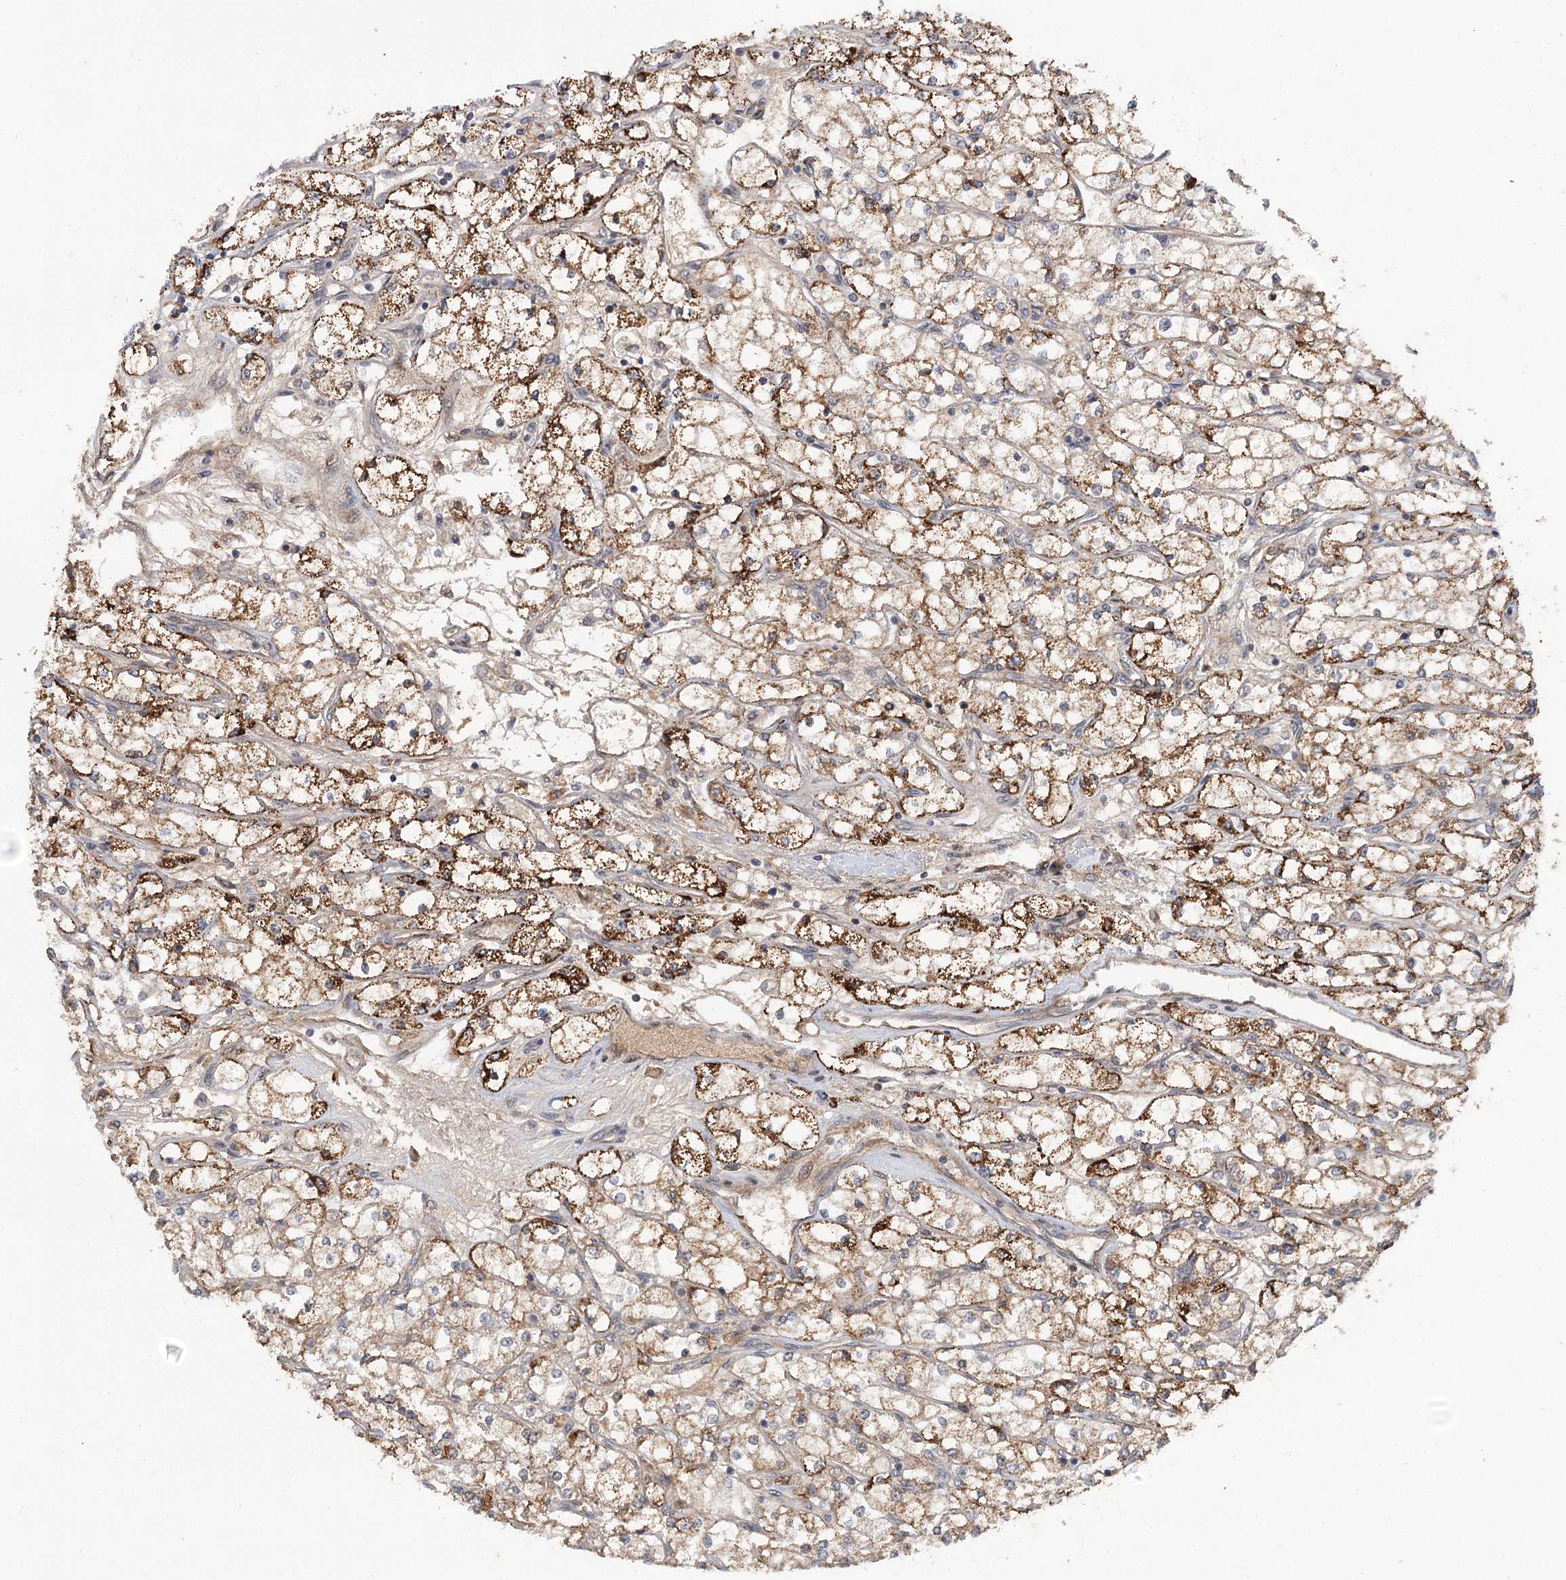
{"staining": {"intensity": "moderate", "quantity": ">75%", "location": "cytoplasmic/membranous"}, "tissue": "renal cancer", "cell_type": "Tumor cells", "image_type": "cancer", "snomed": [{"axis": "morphology", "description": "Adenocarcinoma, NOS"}, {"axis": "topography", "description": "Kidney"}], "caption": "Renal cancer (adenocarcinoma) stained with a brown dye reveals moderate cytoplasmic/membranous positive staining in approximately >75% of tumor cells.", "gene": "MSANTD2", "patient": {"sex": "male", "age": 80}}